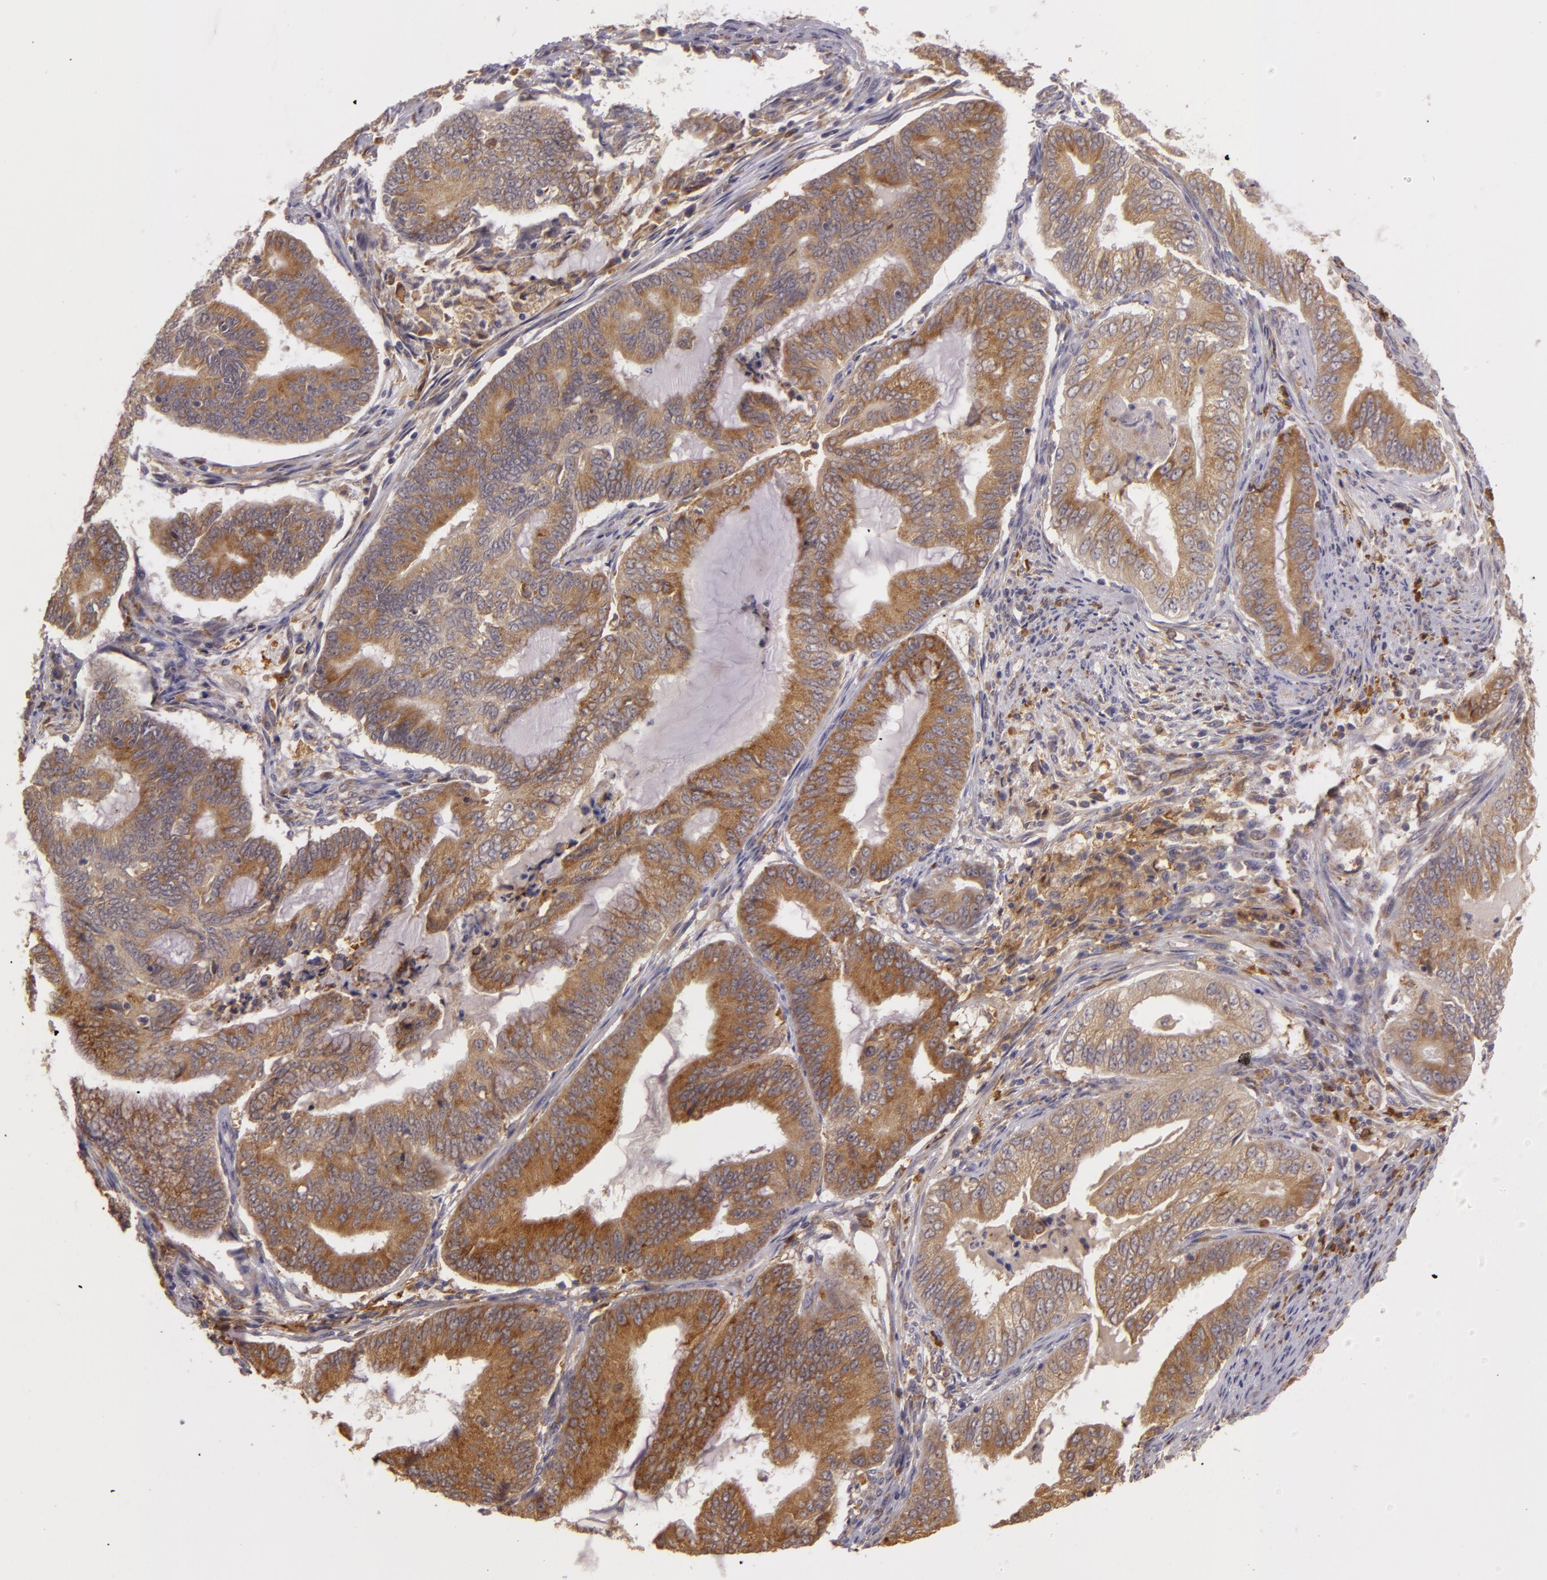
{"staining": {"intensity": "moderate", "quantity": ">75%", "location": "cytoplasmic/membranous"}, "tissue": "endometrial cancer", "cell_type": "Tumor cells", "image_type": "cancer", "snomed": [{"axis": "morphology", "description": "Adenocarcinoma, NOS"}, {"axis": "topography", "description": "Endometrium"}], "caption": "Protein expression analysis of human endometrial cancer (adenocarcinoma) reveals moderate cytoplasmic/membranous expression in about >75% of tumor cells.", "gene": "PPP1R3F", "patient": {"sex": "female", "age": 63}}